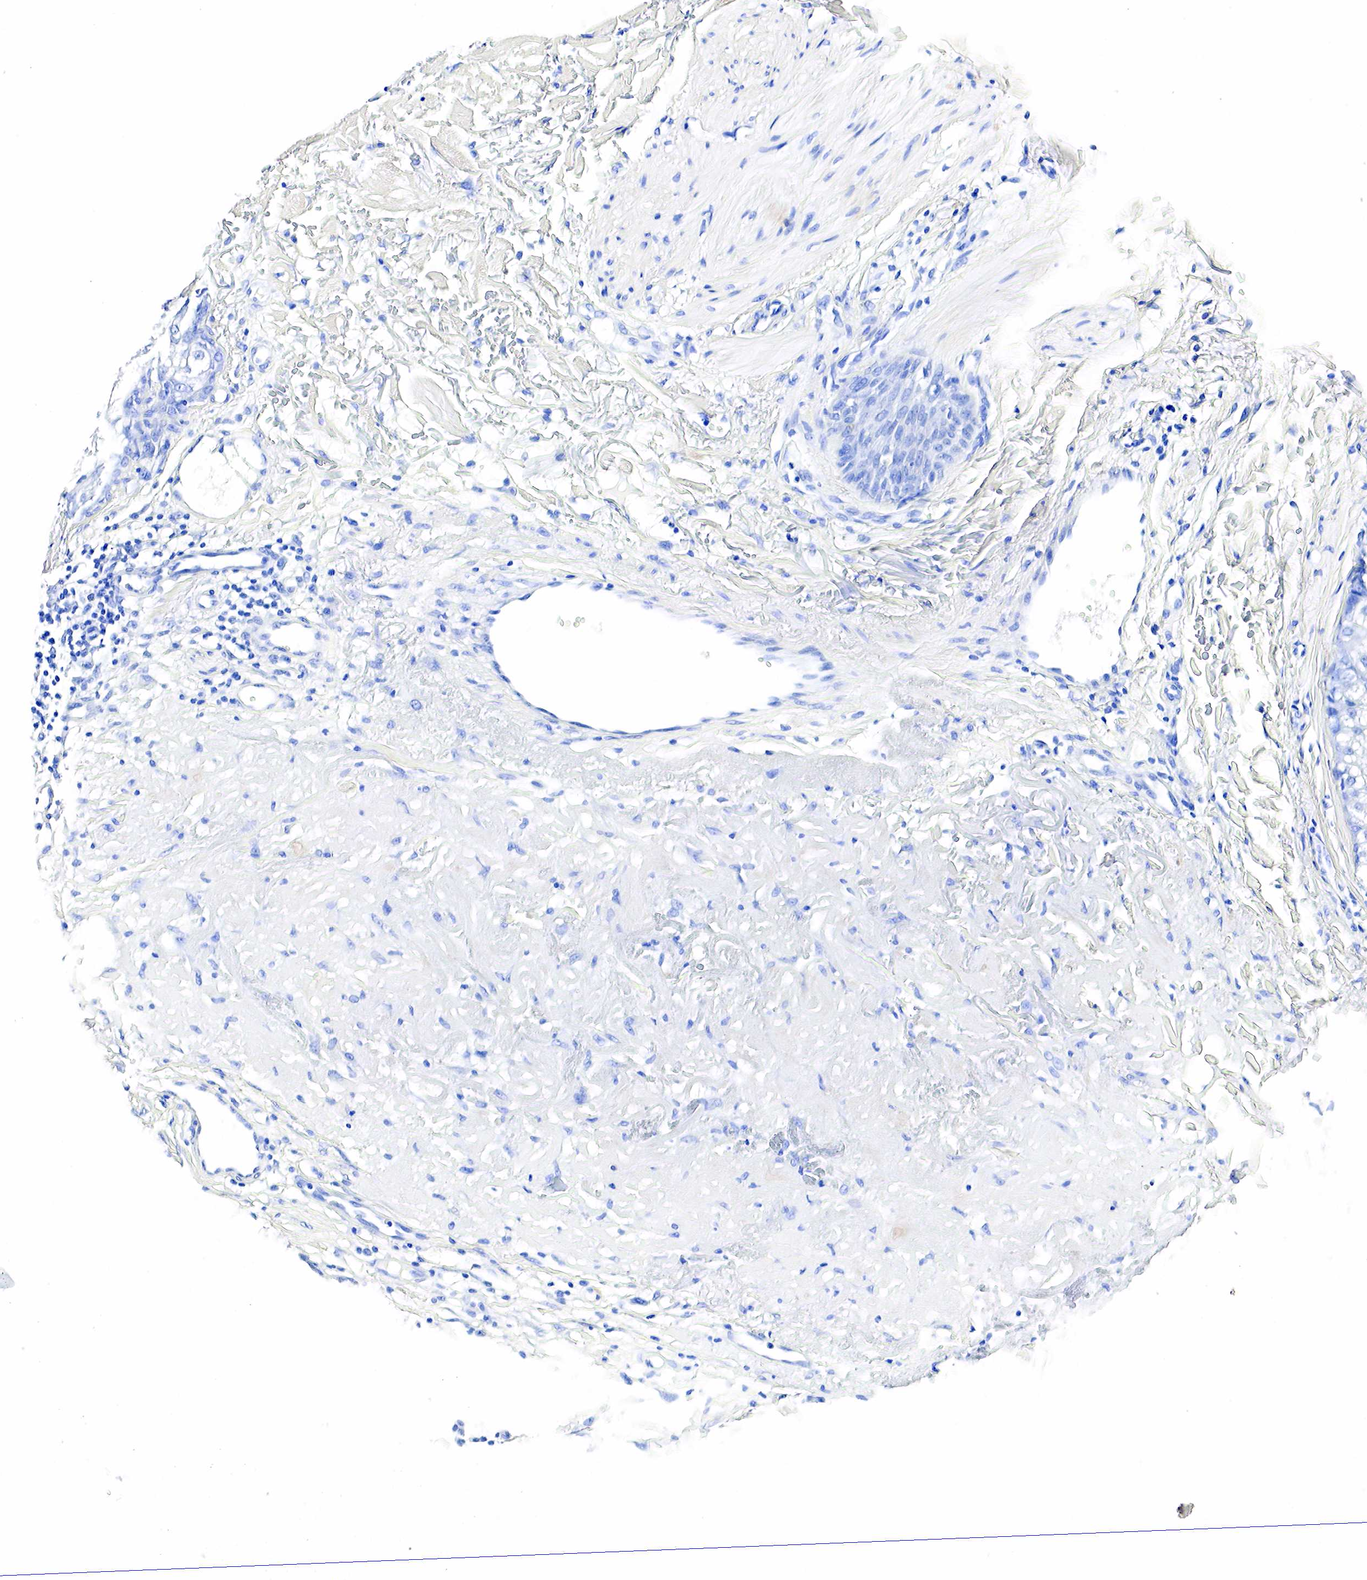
{"staining": {"intensity": "negative", "quantity": "none", "location": "none"}, "tissue": "skin cancer", "cell_type": "Tumor cells", "image_type": "cancer", "snomed": [{"axis": "morphology", "description": "Squamous cell carcinoma, NOS"}, {"axis": "topography", "description": "Skin"}], "caption": "DAB immunohistochemical staining of skin cancer (squamous cell carcinoma) exhibits no significant expression in tumor cells.", "gene": "ACP3", "patient": {"sex": "male", "age": 77}}